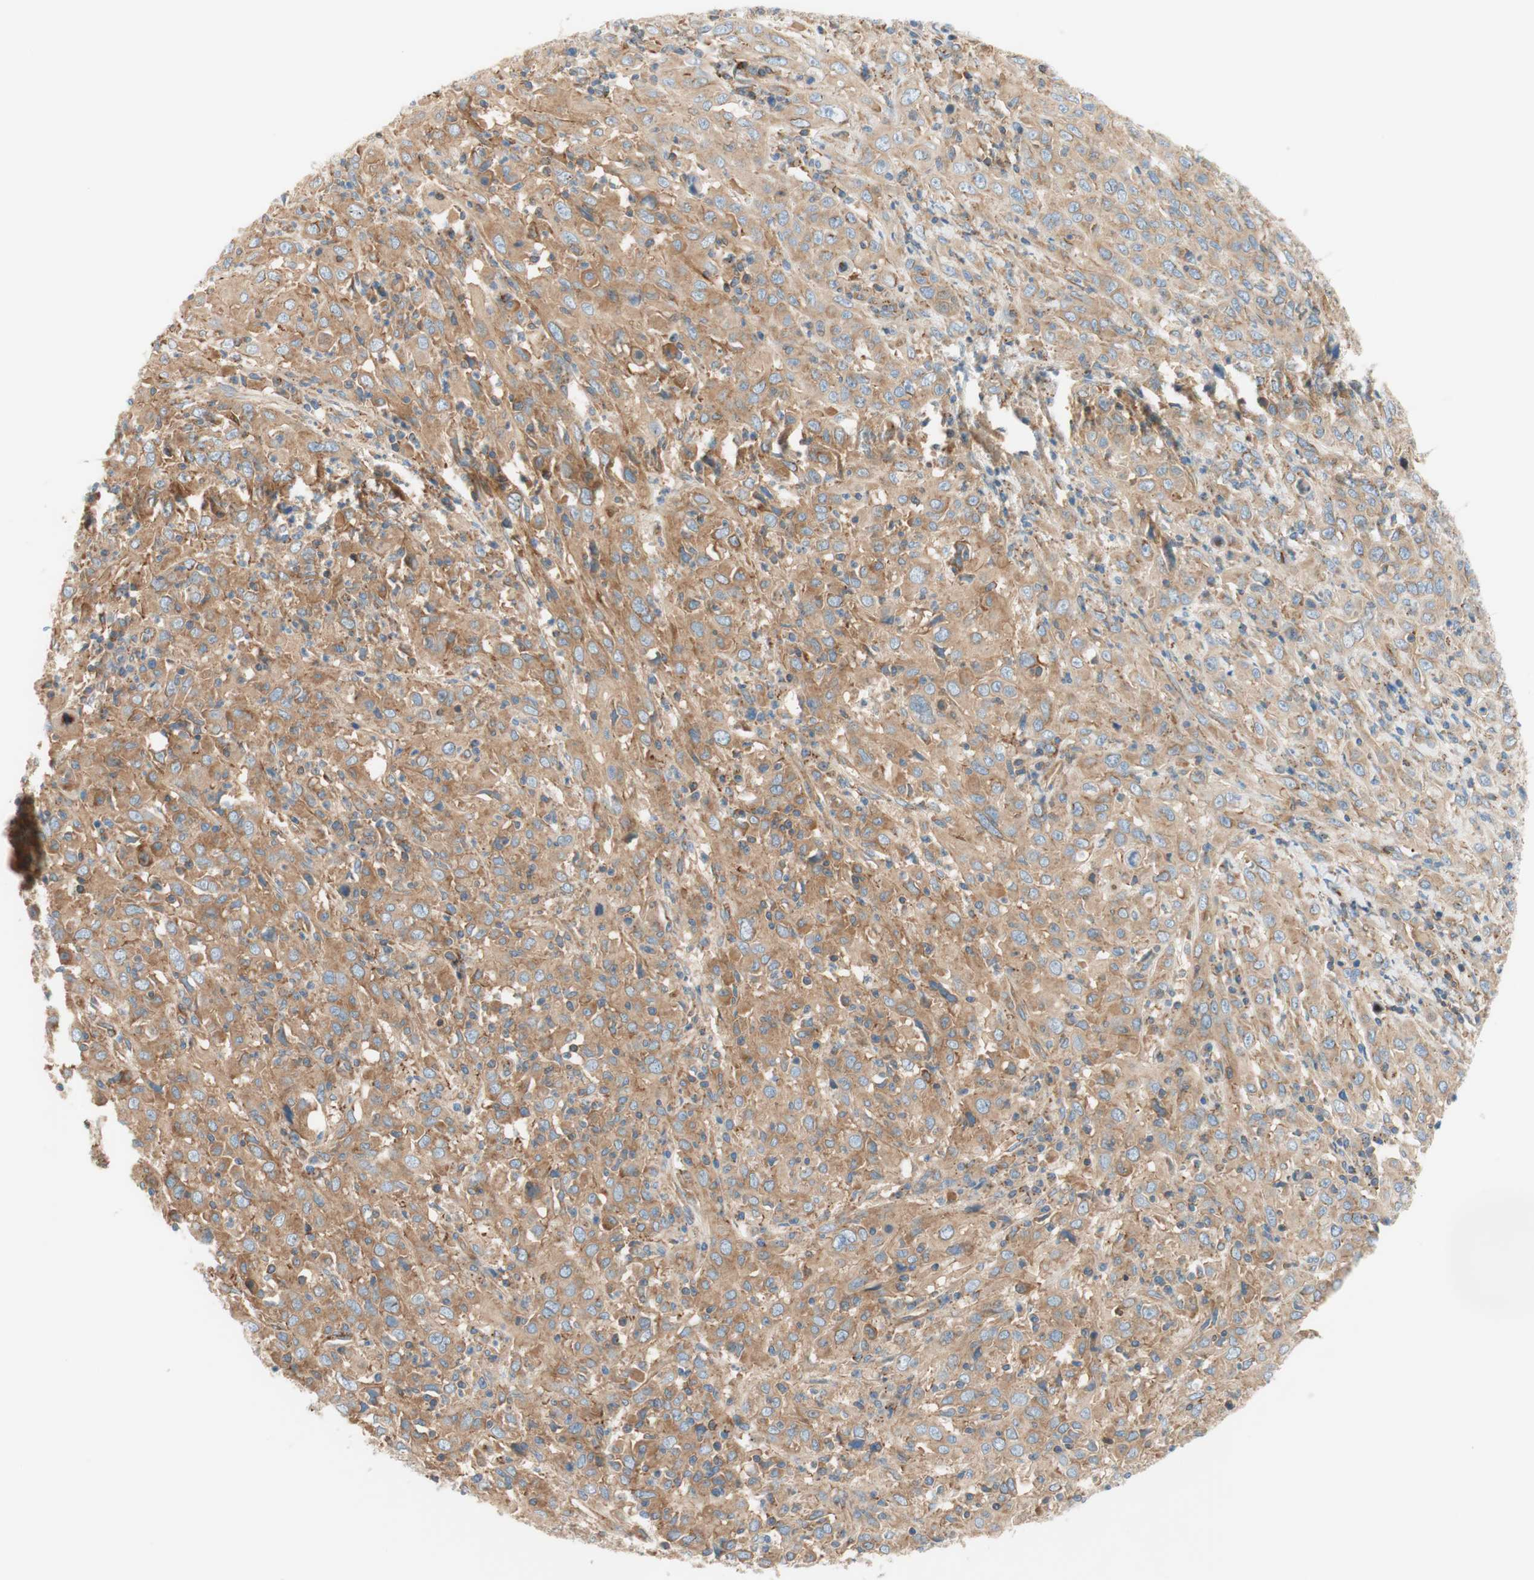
{"staining": {"intensity": "moderate", "quantity": ">75%", "location": "cytoplasmic/membranous"}, "tissue": "cervical cancer", "cell_type": "Tumor cells", "image_type": "cancer", "snomed": [{"axis": "morphology", "description": "Squamous cell carcinoma, NOS"}, {"axis": "topography", "description": "Cervix"}], "caption": "A brown stain shows moderate cytoplasmic/membranous expression of a protein in cervical squamous cell carcinoma tumor cells.", "gene": "VPS26A", "patient": {"sex": "female", "age": 46}}